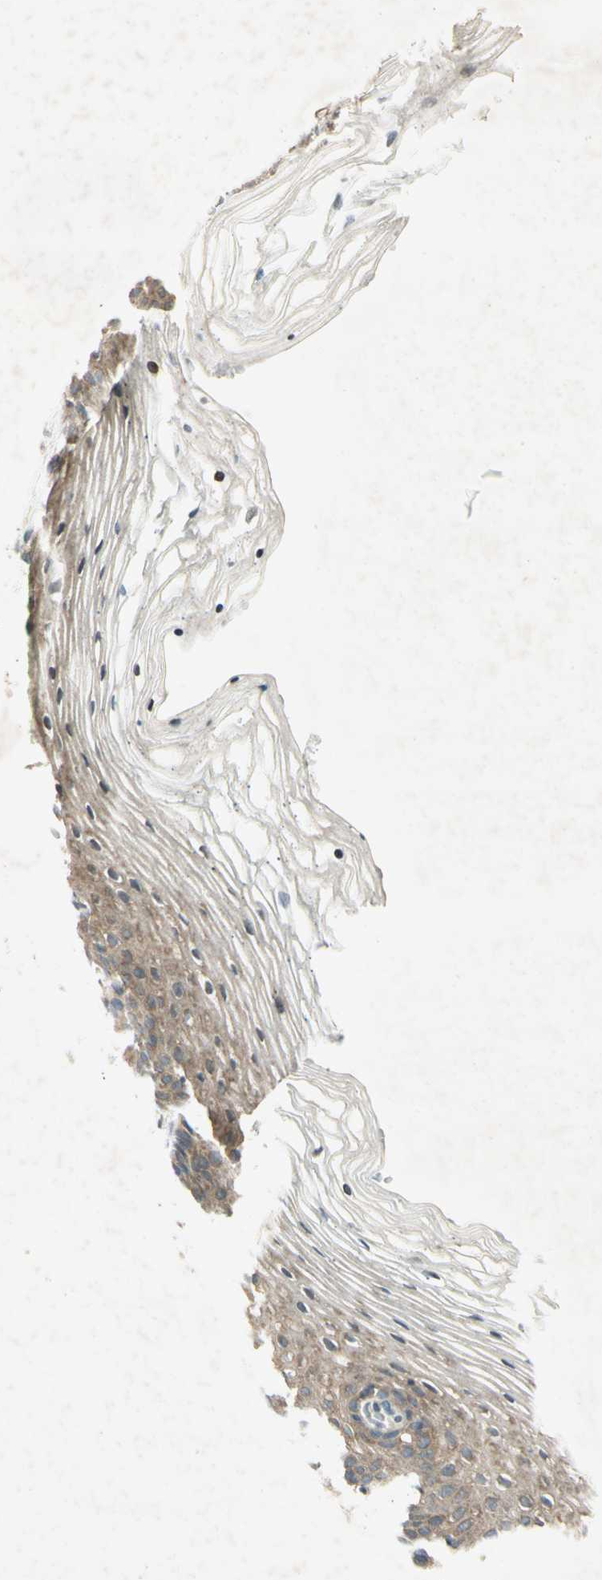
{"staining": {"intensity": "moderate", "quantity": "<25%", "location": "cytoplasmic/membranous"}, "tissue": "vagina", "cell_type": "Squamous epithelial cells", "image_type": "normal", "snomed": [{"axis": "morphology", "description": "Normal tissue, NOS"}, {"axis": "topography", "description": "Vagina"}], "caption": "Moderate cytoplasmic/membranous positivity is seen in about <25% of squamous epithelial cells in unremarkable vagina. (IHC, brightfield microscopy, high magnification).", "gene": "ETF1", "patient": {"sex": "female", "age": 32}}